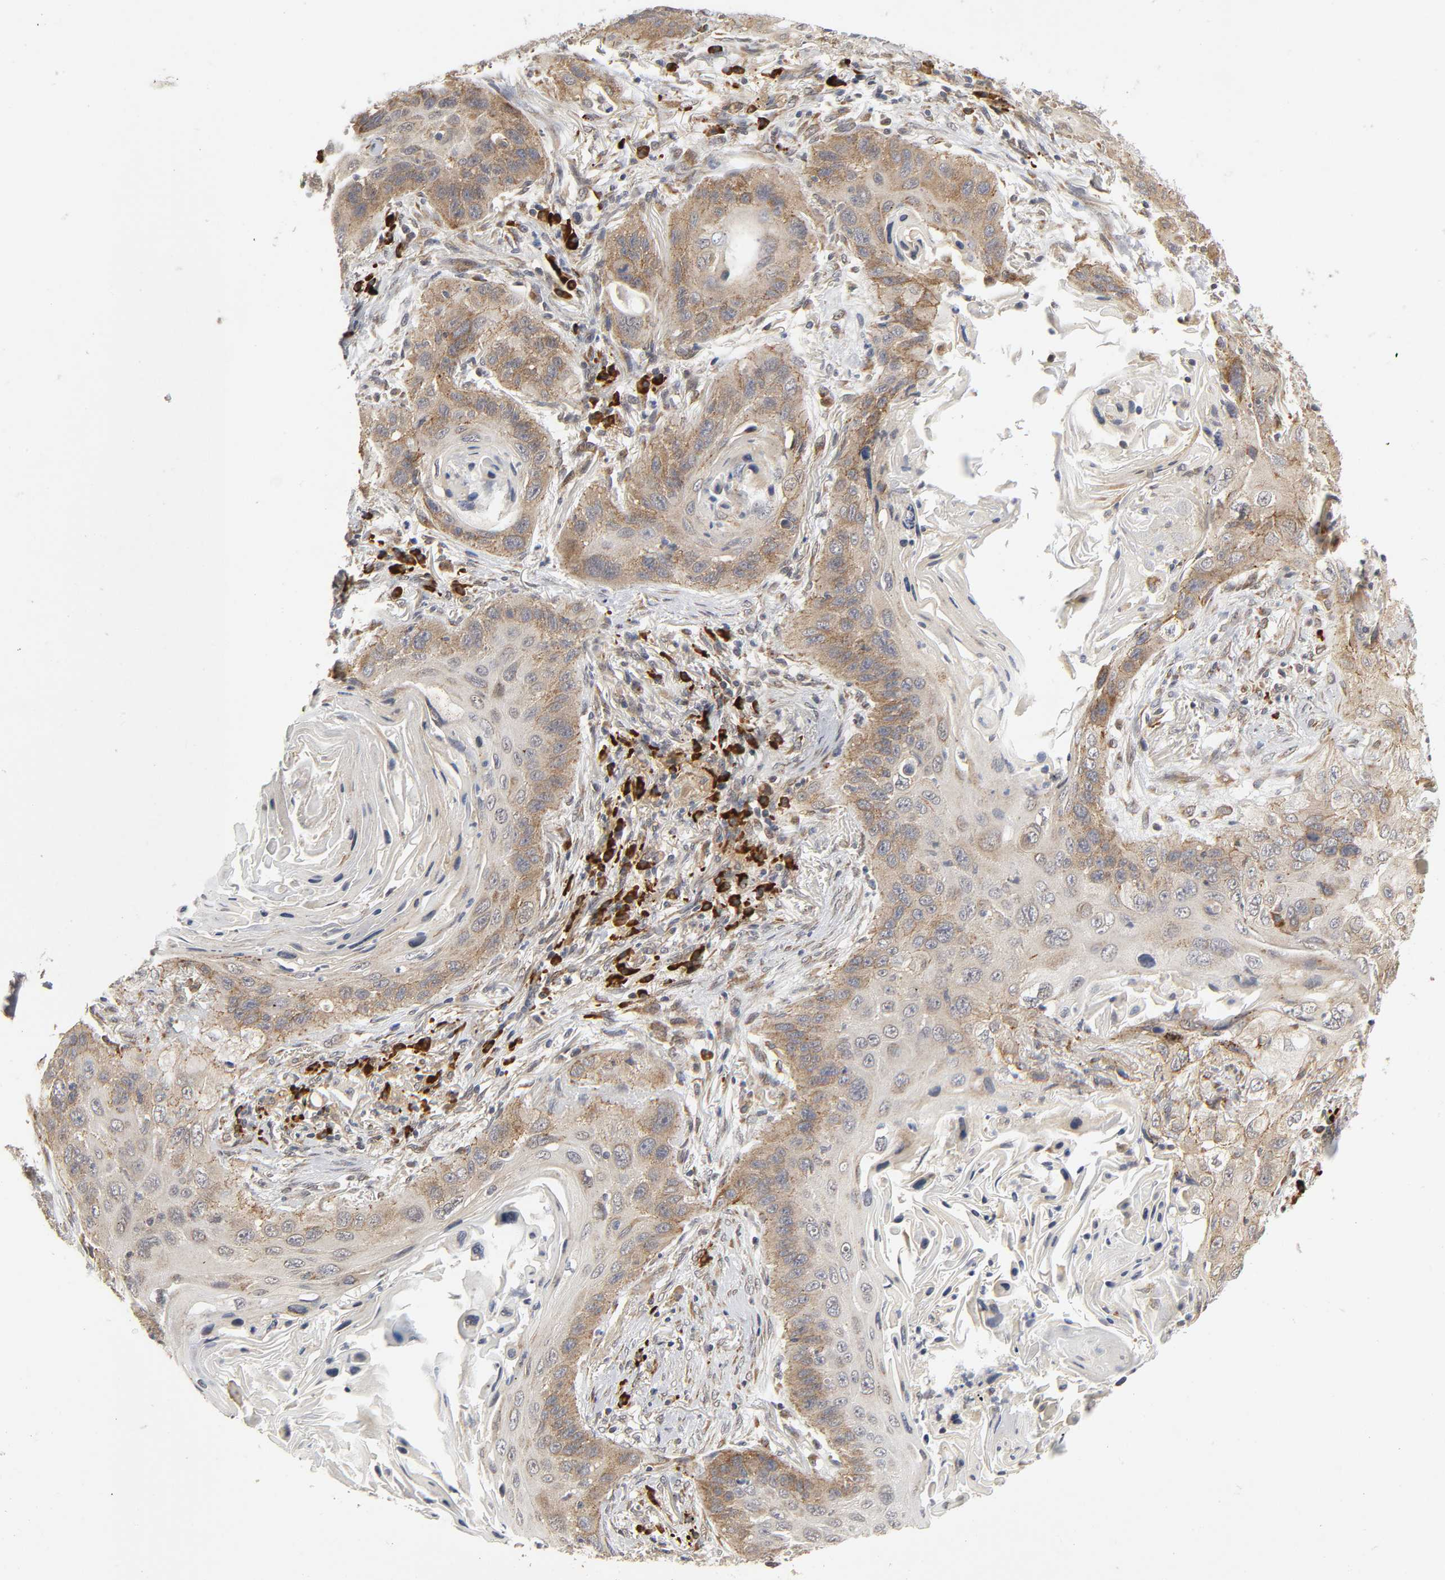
{"staining": {"intensity": "moderate", "quantity": ">75%", "location": "cytoplasmic/membranous"}, "tissue": "lung cancer", "cell_type": "Tumor cells", "image_type": "cancer", "snomed": [{"axis": "morphology", "description": "Squamous cell carcinoma, NOS"}, {"axis": "topography", "description": "Lung"}], "caption": "Lung cancer (squamous cell carcinoma) stained with IHC reveals moderate cytoplasmic/membranous expression in about >75% of tumor cells.", "gene": "SLC30A9", "patient": {"sex": "female", "age": 67}}